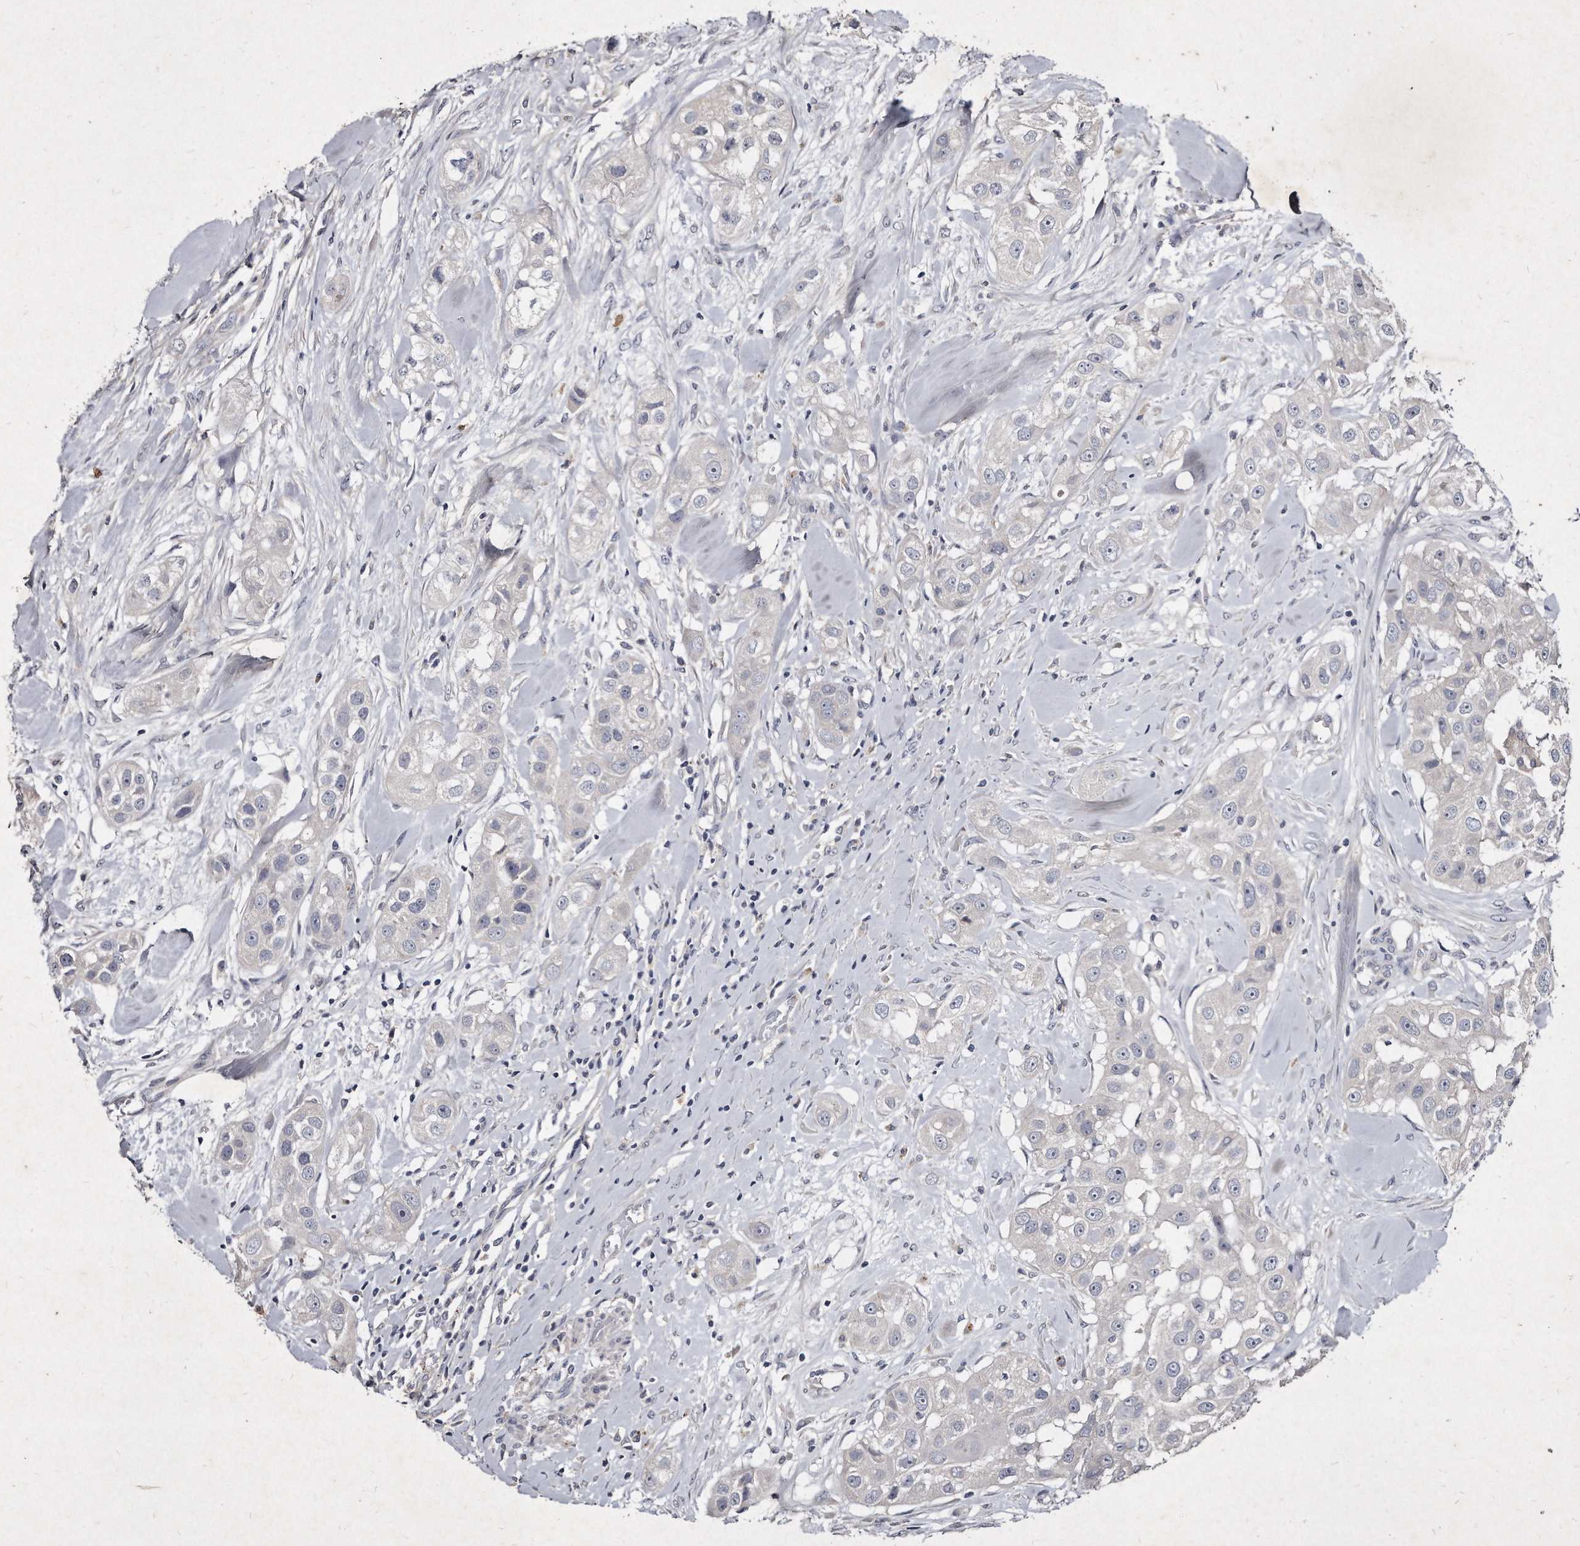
{"staining": {"intensity": "negative", "quantity": "none", "location": "none"}, "tissue": "head and neck cancer", "cell_type": "Tumor cells", "image_type": "cancer", "snomed": [{"axis": "morphology", "description": "Normal tissue, NOS"}, {"axis": "morphology", "description": "Squamous cell carcinoma, NOS"}, {"axis": "topography", "description": "Skeletal muscle"}, {"axis": "topography", "description": "Head-Neck"}], "caption": "This is an IHC photomicrograph of human head and neck cancer. There is no positivity in tumor cells.", "gene": "KLHDC3", "patient": {"sex": "male", "age": 51}}